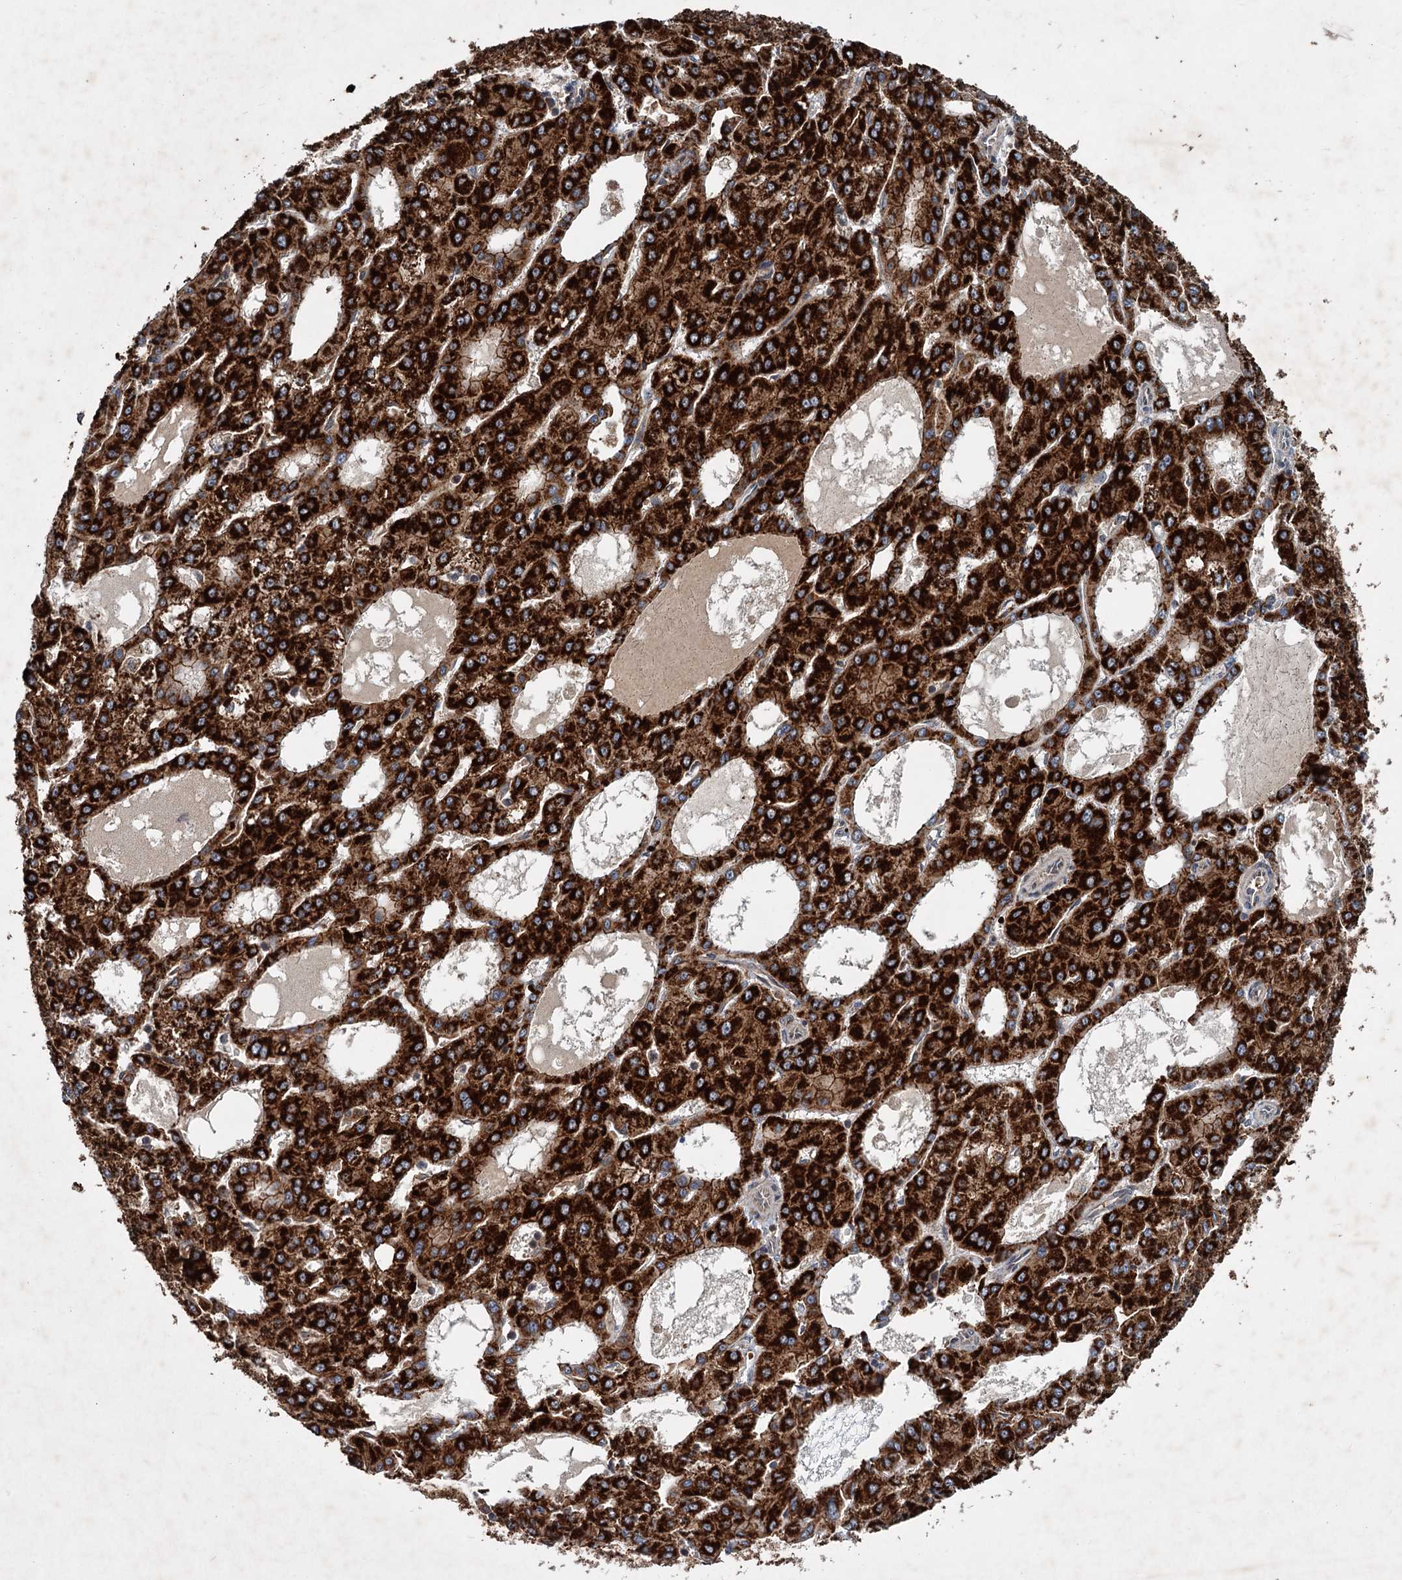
{"staining": {"intensity": "strong", "quantity": ">75%", "location": "cytoplasmic/membranous"}, "tissue": "liver cancer", "cell_type": "Tumor cells", "image_type": "cancer", "snomed": [{"axis": "morphology", "description": "Carcinoma, Hepatocellular, NOS"}, {"axis": "topography", "description": "Liver"}], "caption": "This is a histology image of immunohistochemistry staining of liver cancer (hepatocellular carcinoma), which shows strong positivity in the cytoplasmic/membranous of tumor cells.", "gene": "N4BP2L2", "patient": {"sex": "male", "age": 47}}